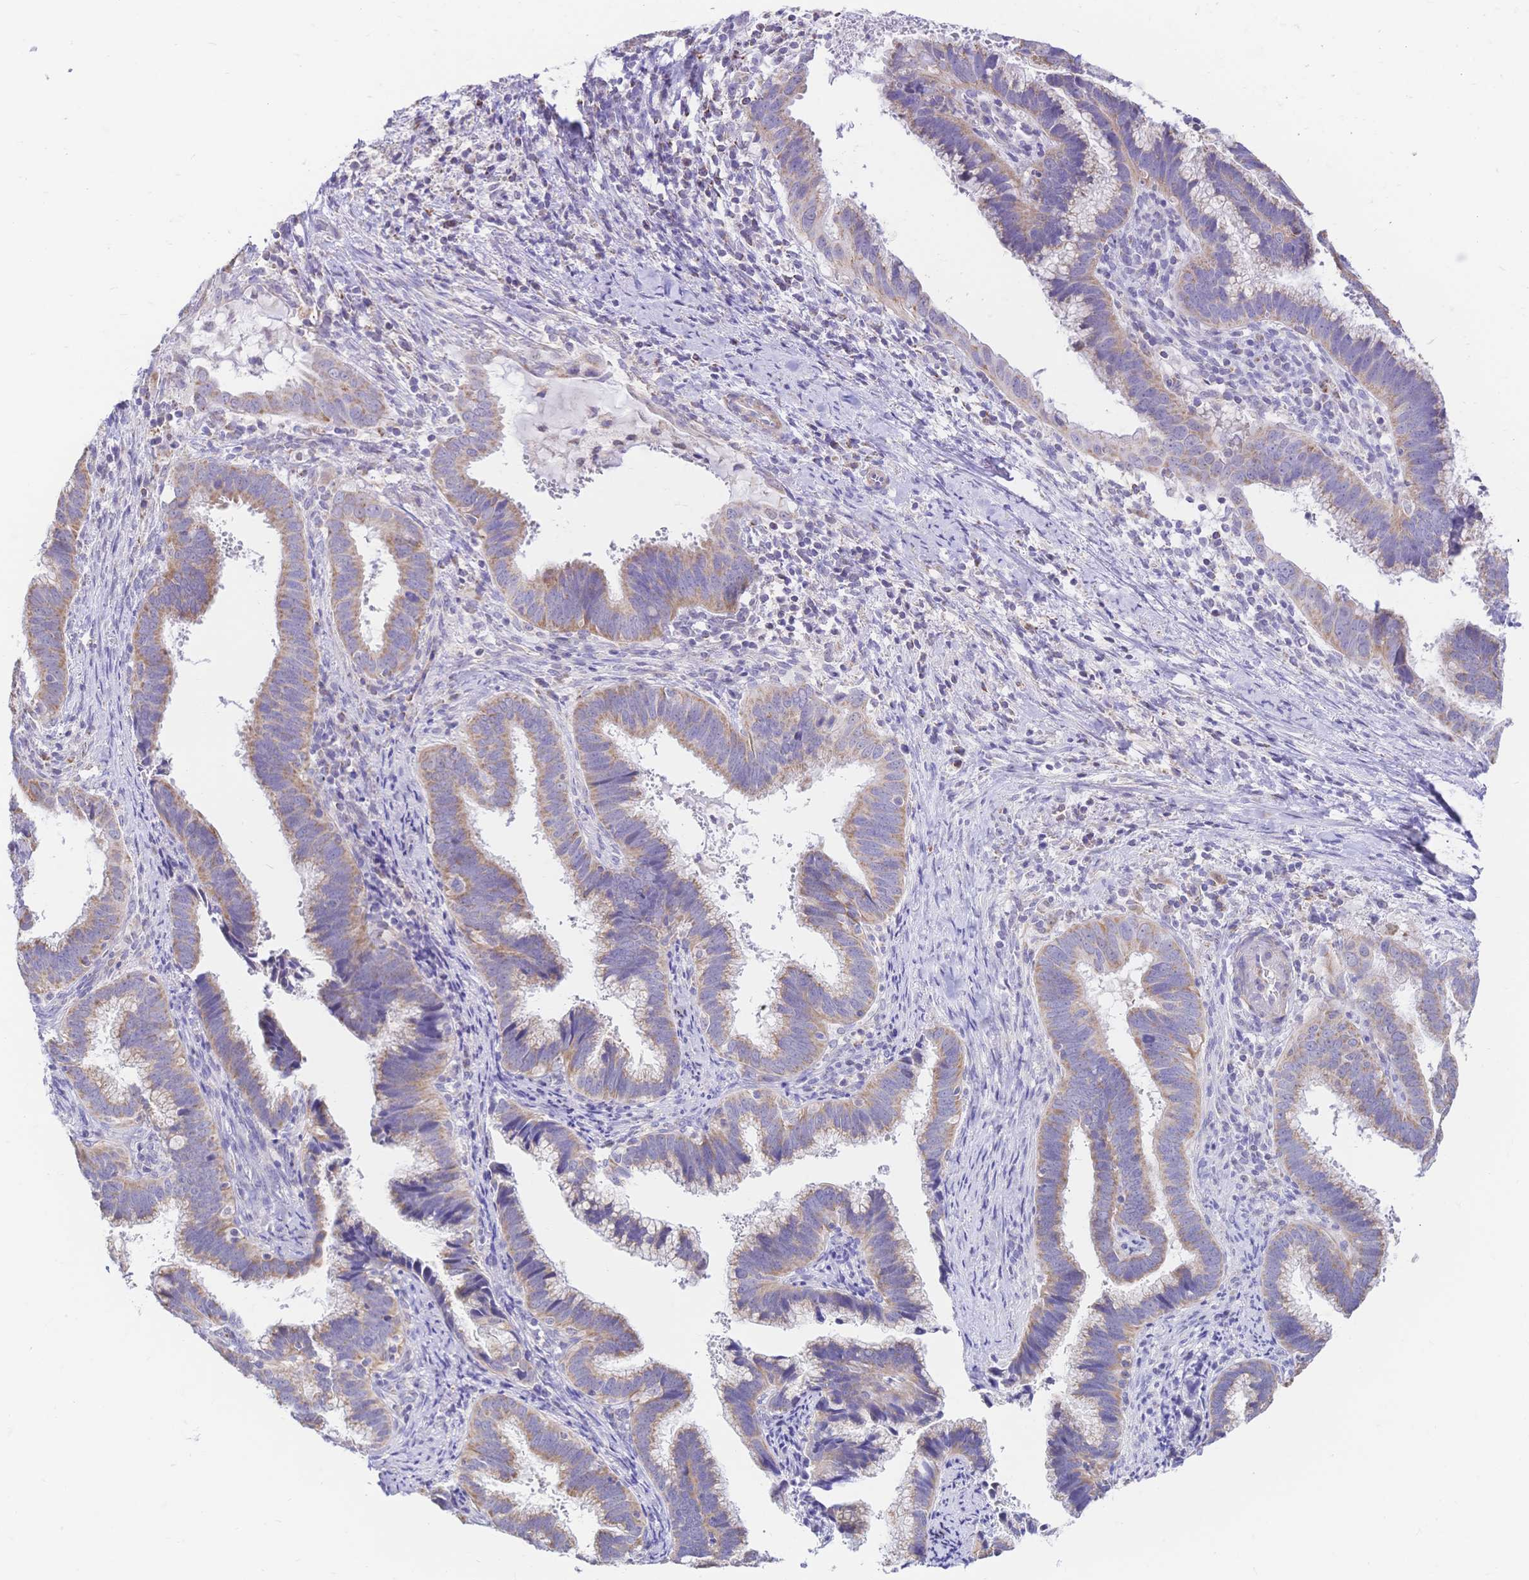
{"staining": {"intensity": "moderate", "quantity": ">75%", "location": "cytoplasmic/membranous"}, "tissue": "cervical cancer", "cell_type": "Tumor cells", "image_type": "cancer", "snomed": [{"axis": "morphology", "description": "Adenocarcinoma, NOS"}, {"axis": "topography", "description": "Cervix"}], "caption": "Cervical cancer stained with IHC demonstrates moderate cytoplasmic/membranous expression in about >75% of tumor cells.", "gene": "CLEC18B", "patient": {"sex": "female", "age": 56}}